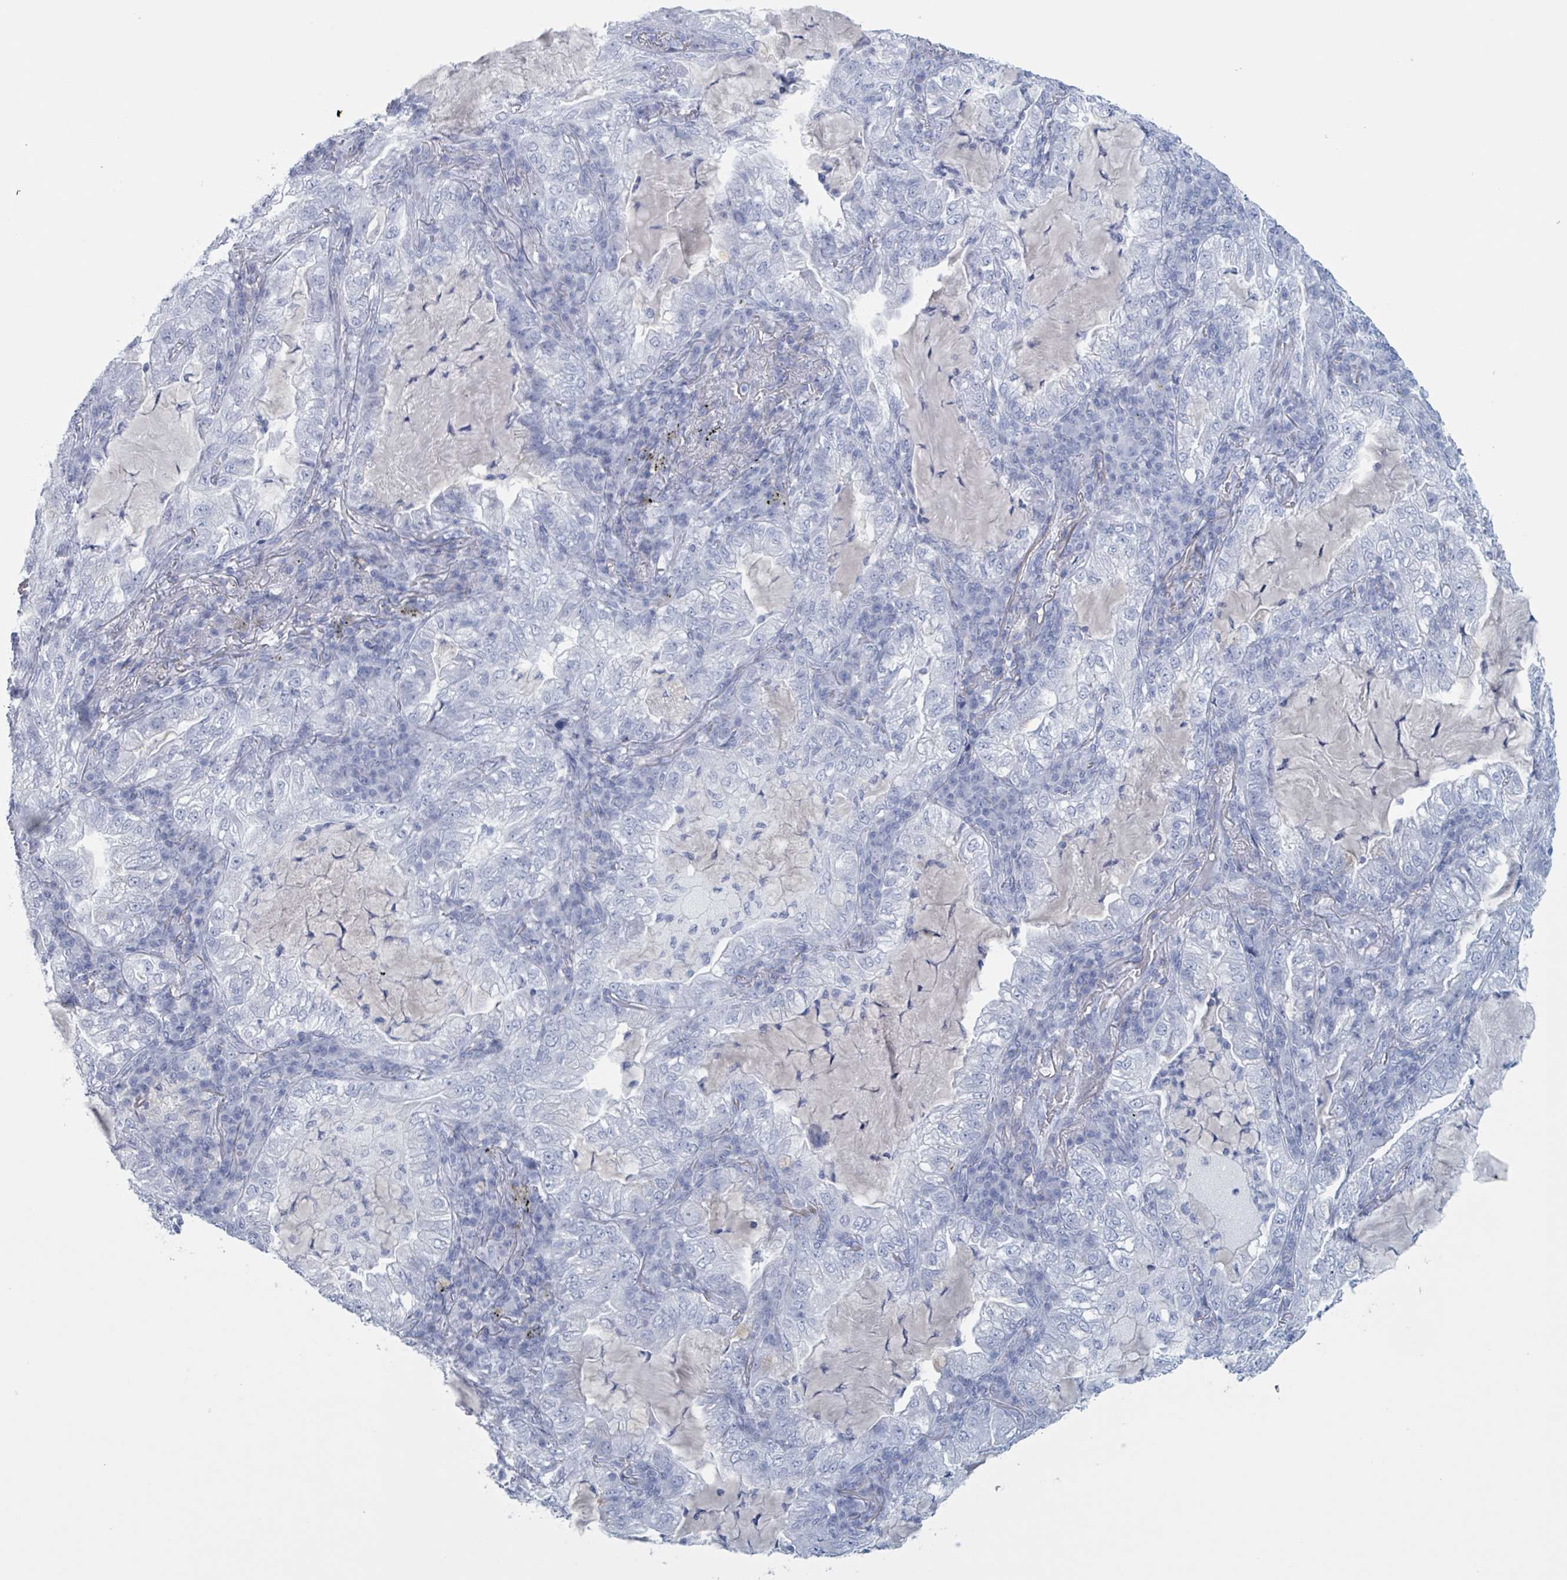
{"staining": {"intensity": "negative", "quantity": "none", "location": "none"}, "tissue": "lung cancer", "cell_type": "Tumor cells", "image_type": "cancer", "snomed": [{"axis": "morphology", "description": "Adenocarcinoma, NOS"}, {"axis": "topography", "description": "Lung"}], "caption": "Immunohistochemical staining of lung cancer reveals no significant staining in tumor cells. The staining is performed using DAB (3,3'-diaminobenzidine) brown chromogen with nuclei counter-stained in using hematoxylin.", "gene": "KLK4", "patient": {"sex": "female", "age": 73}}